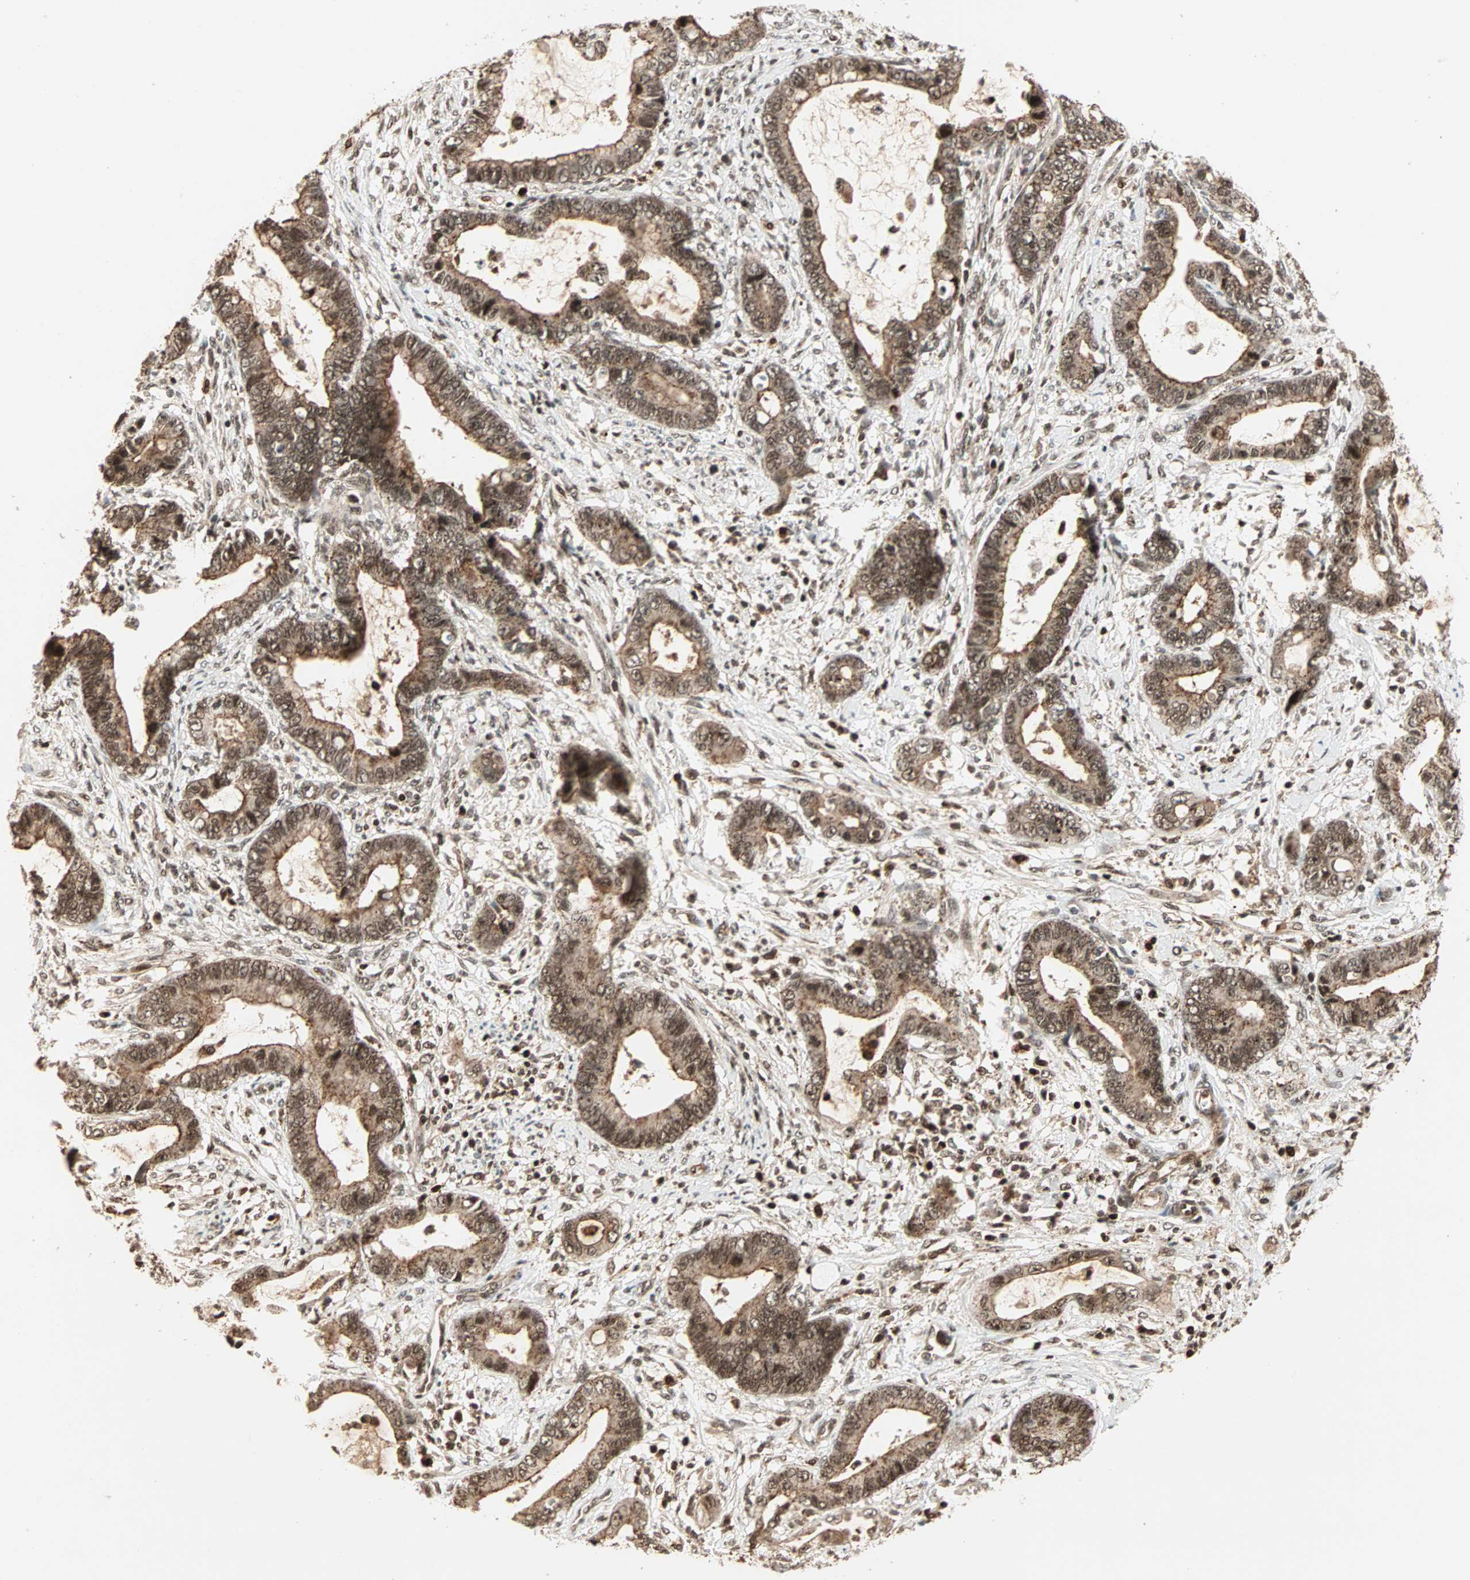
{"staining": {"intensity": "strong", "quantity": ">75%", "location": "cytoplasmic/membranous,nuclear"}, "tissue": "cervical cancer", "cell_type": "Tumor cells", "image_type": "cancer", "snomed": [{"axis": "morphology", "description": "Adenocarcinoma, NOS"}, {"axis": "topography", "description": "Cervix"}], "caption": "A high-resolution micrograph shows immunohistochemistry (IHC) staining of cervical adenocarcinoma, which shows strong cytoplasmic/membranous and nuclear positivity in approximately >75% of tumor cells.", "gene": "ZBED9", "patient": {"sex": "female", "age": 44}}